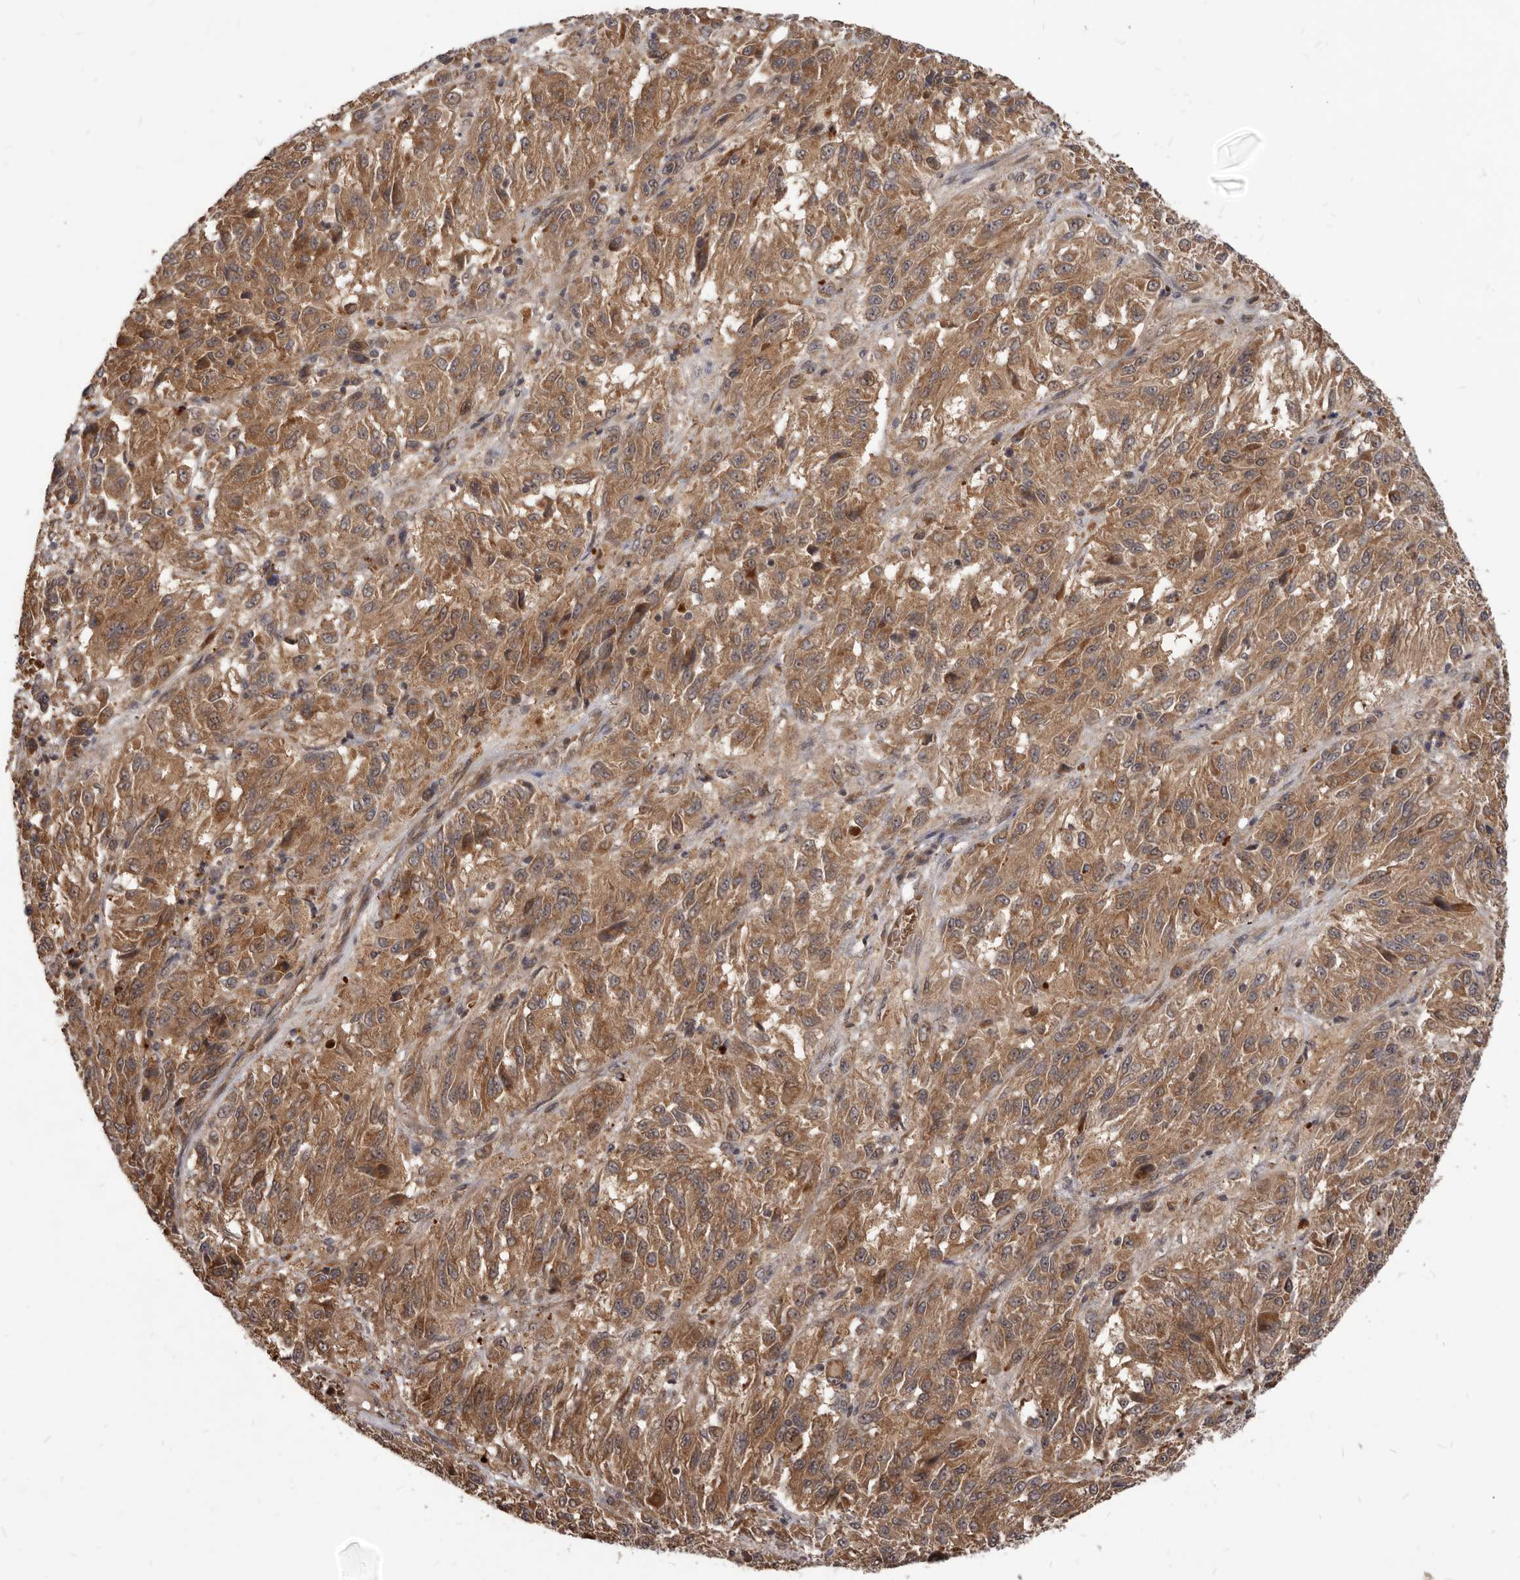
{"staining": {"intensity": "moderate", "quantity": ">75%", "location": "cytoplasmic/membranous"}, "tissue": "melanoma", "cell_type": "Tumor cells", "image_type": "cancer", "snomed": [{"axis": "morphology", "description": "Malignant melanoma, Metastatic site"}, {"axis": "topography", "description": "Lung"}], "caption": "Human malignant melanoma (metastatic site) stained with a protein marker exhibits moderate staining in tumor cells.", "gene": "GABPB2", "patient": {"sex": "male", "age": 64}}